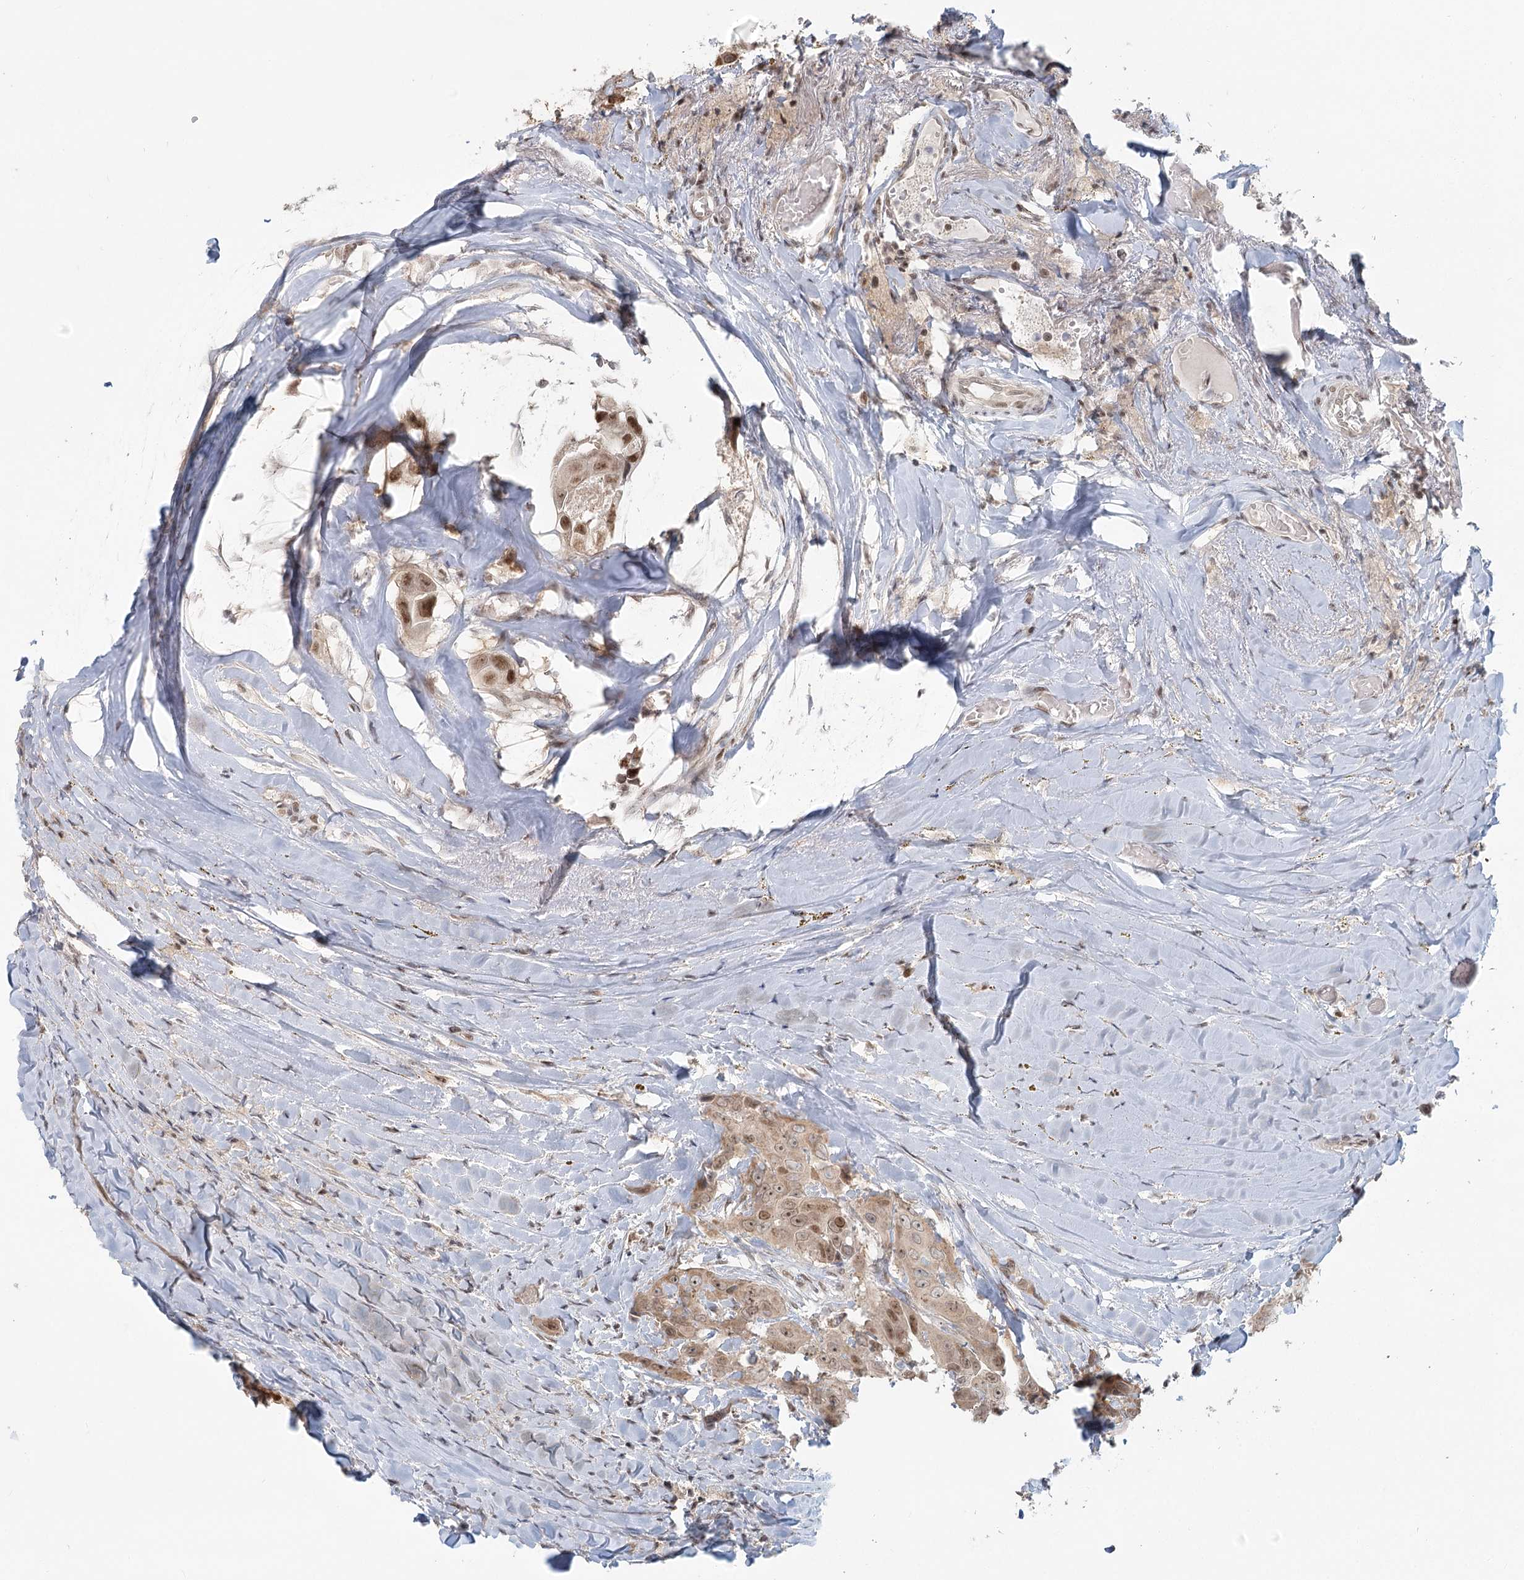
{"staining": {"intensity": "moderate", "quantity": ">75%", "location": "cytoplasmic/membranous,nuclear"}, "tissue": "head and neck cancer", "cell_type": "Tumor cells", "image_type": "cancer", "snomed": [{"axis": "morphology", "description": "Adenocarcinoma, NOS"}, {"axis": "morphology", "description": "Adenocarcinoma, metastatic, NOS"}, {"axis": "topography", "description": "Head-Neck"}], "caption": "IHC staining of head and neck cancer, which demonstrates medium levels of moderate cytoplasmic/membranous and nuclear positivity in about >75% of tumor cells indicating moderate cytoplasmic/membranous and nuclear protein staining. The staining was performed using DAB (3,3'-diaminobenzidine) (brown) for protein detection and nuclei were counterstained in hematoxylin (blue).", "gene": "R3HCC1L", "patient": {"sex": "male", "age": 75}}